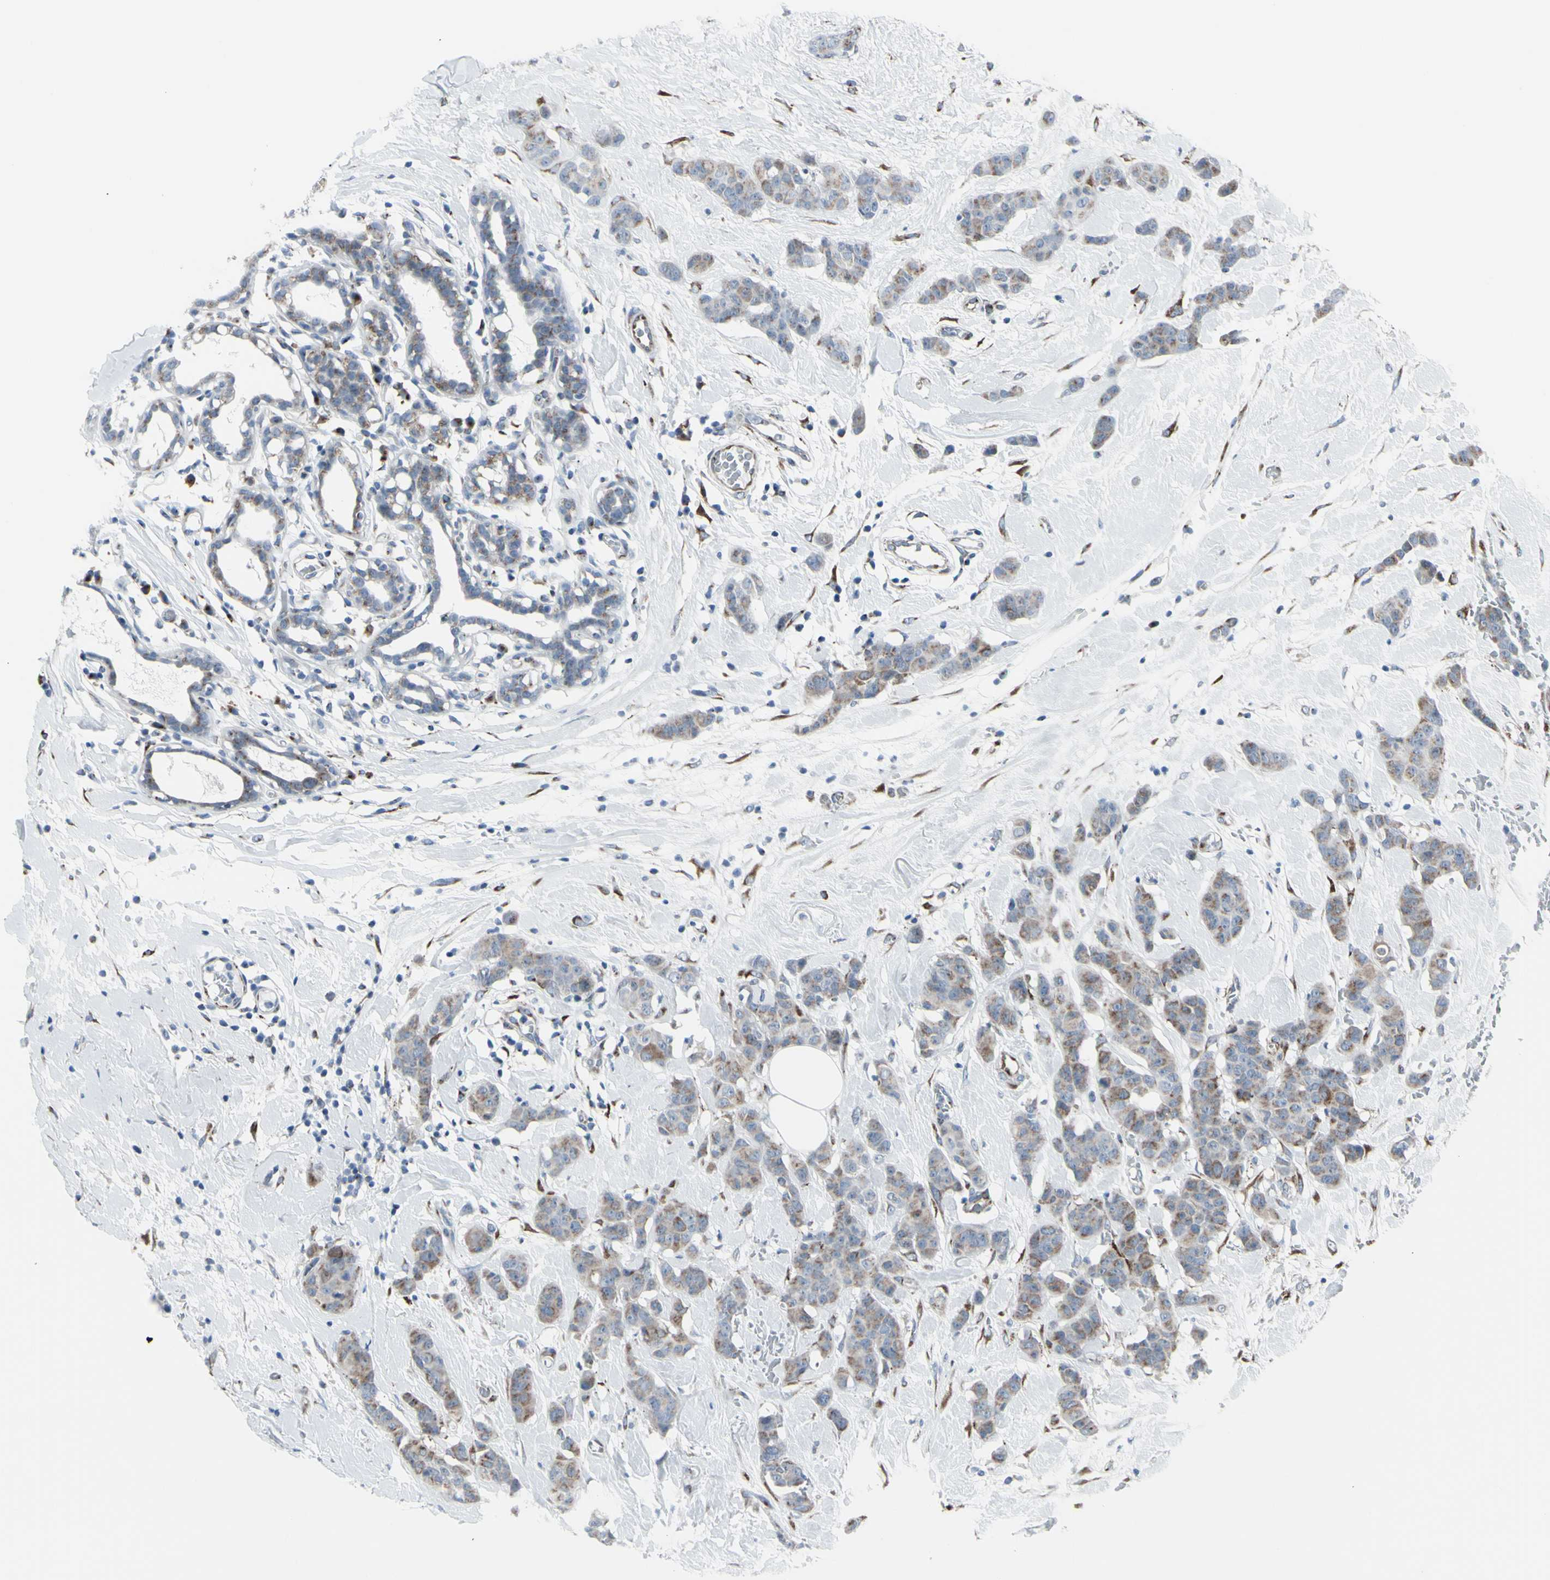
{"staining": {"intensity": "moderate", "quantity": "25%-75%", "location": "cytoplasmic/membranous"}, "tissue": "breast cancer", "cell_type": "Tumor cells", "image_type": "cancer", "snomed": [{"axis": "morphology", "description": "Normal tissue, NOS"}, {"axis": "morphology", "description": "Duct carcinoma"}, {"axis": "topography", "description": "Breast"}], "caption": "Immunohistochemical staining of human breast cancer reveals moderate cytoplasmic/membranous protein staining in approximately 25%-75% of tumor cells.", "gene": "GLG1", "patient": {"sex": "female", "age": 40}}